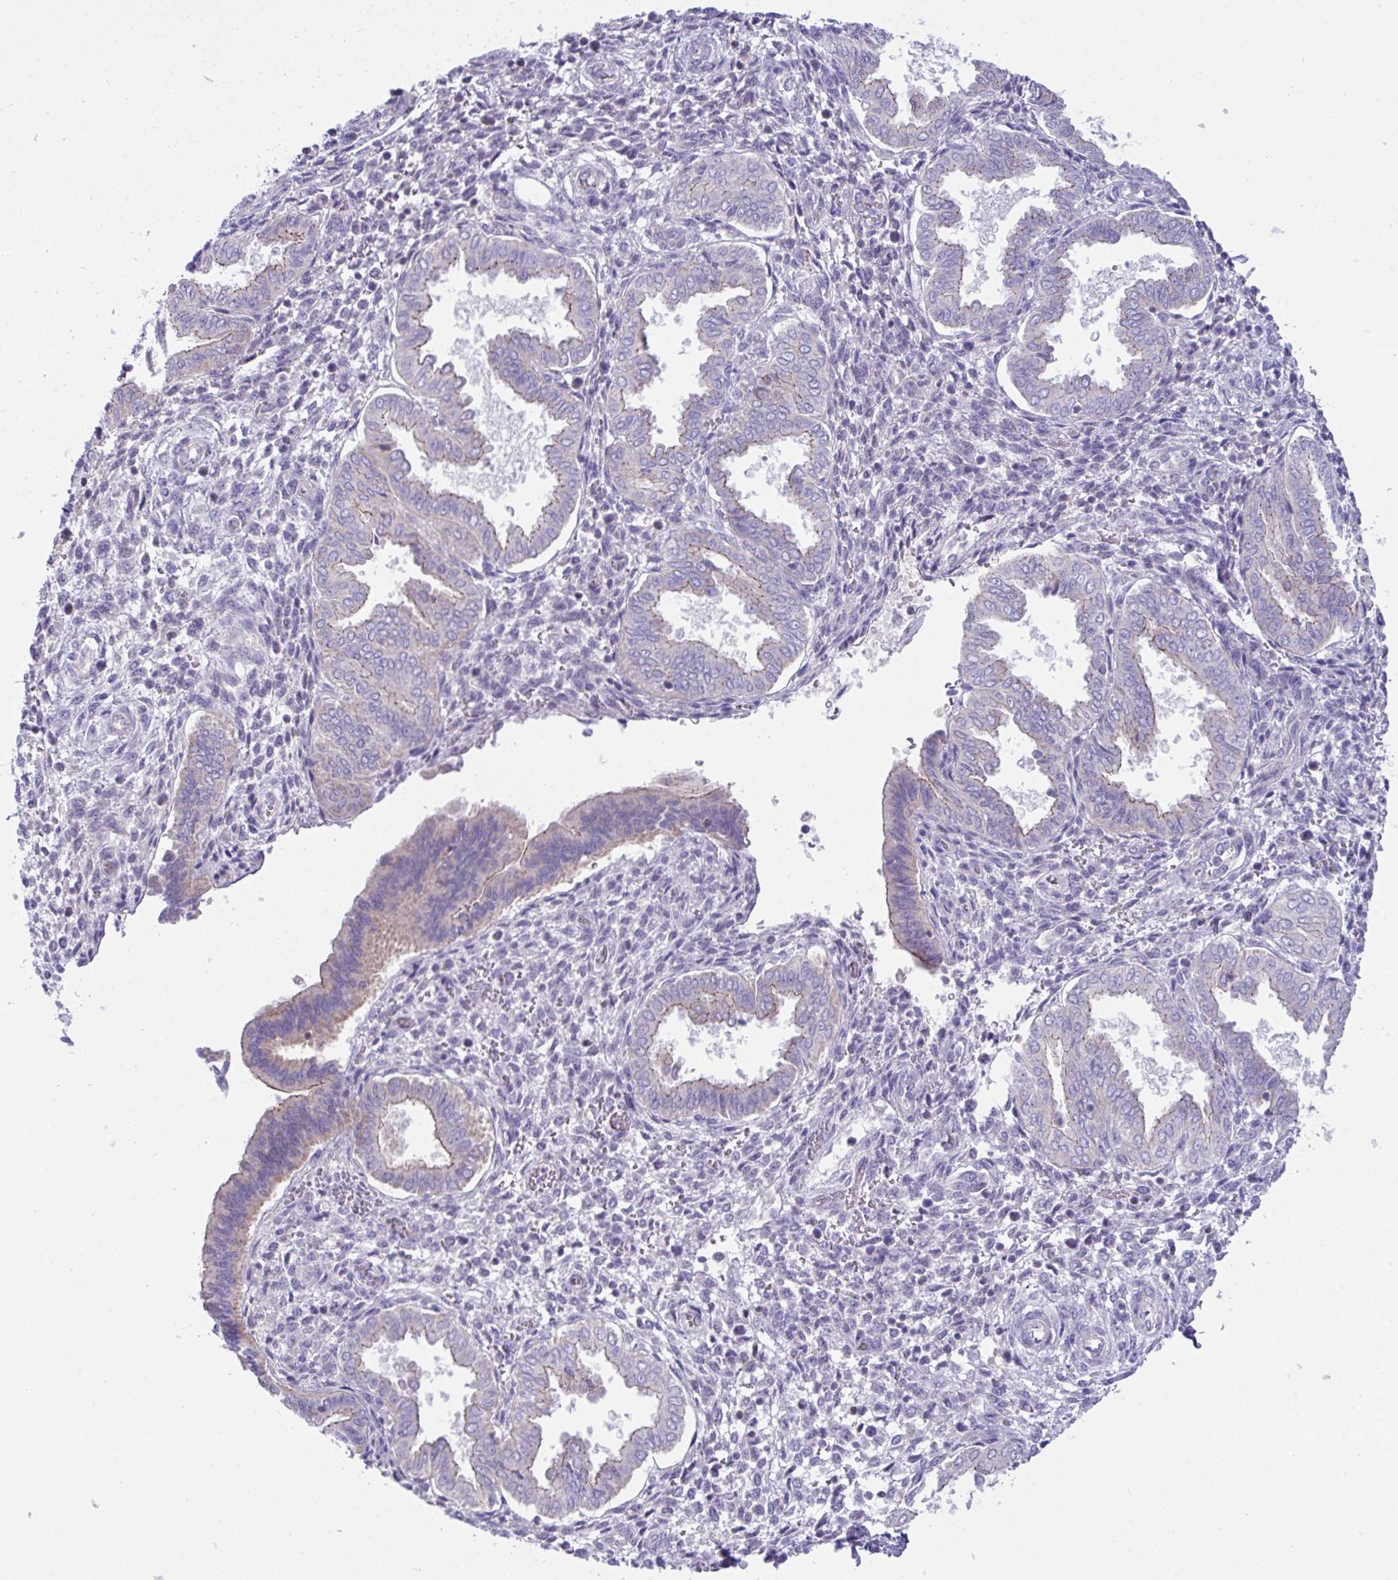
{"staining": {"intensity": "negative", "quantity": "none", "location": "none"}, "tissue": "endometrium", "cell_type": "Cells in endometrial stroma", "image_type": "normal", "snomed": [{"axis": "morphology", "description": "Normal tissue, NOS"}, {"axis": "topography", "description": "Endometrium"}], "caption": "Histopathology image shows no significant protein staining in cells in endometrial stroma of normal endometrium.", "gene": "PLA2G12B", "patient": {"sex": "female", "age": 24}}